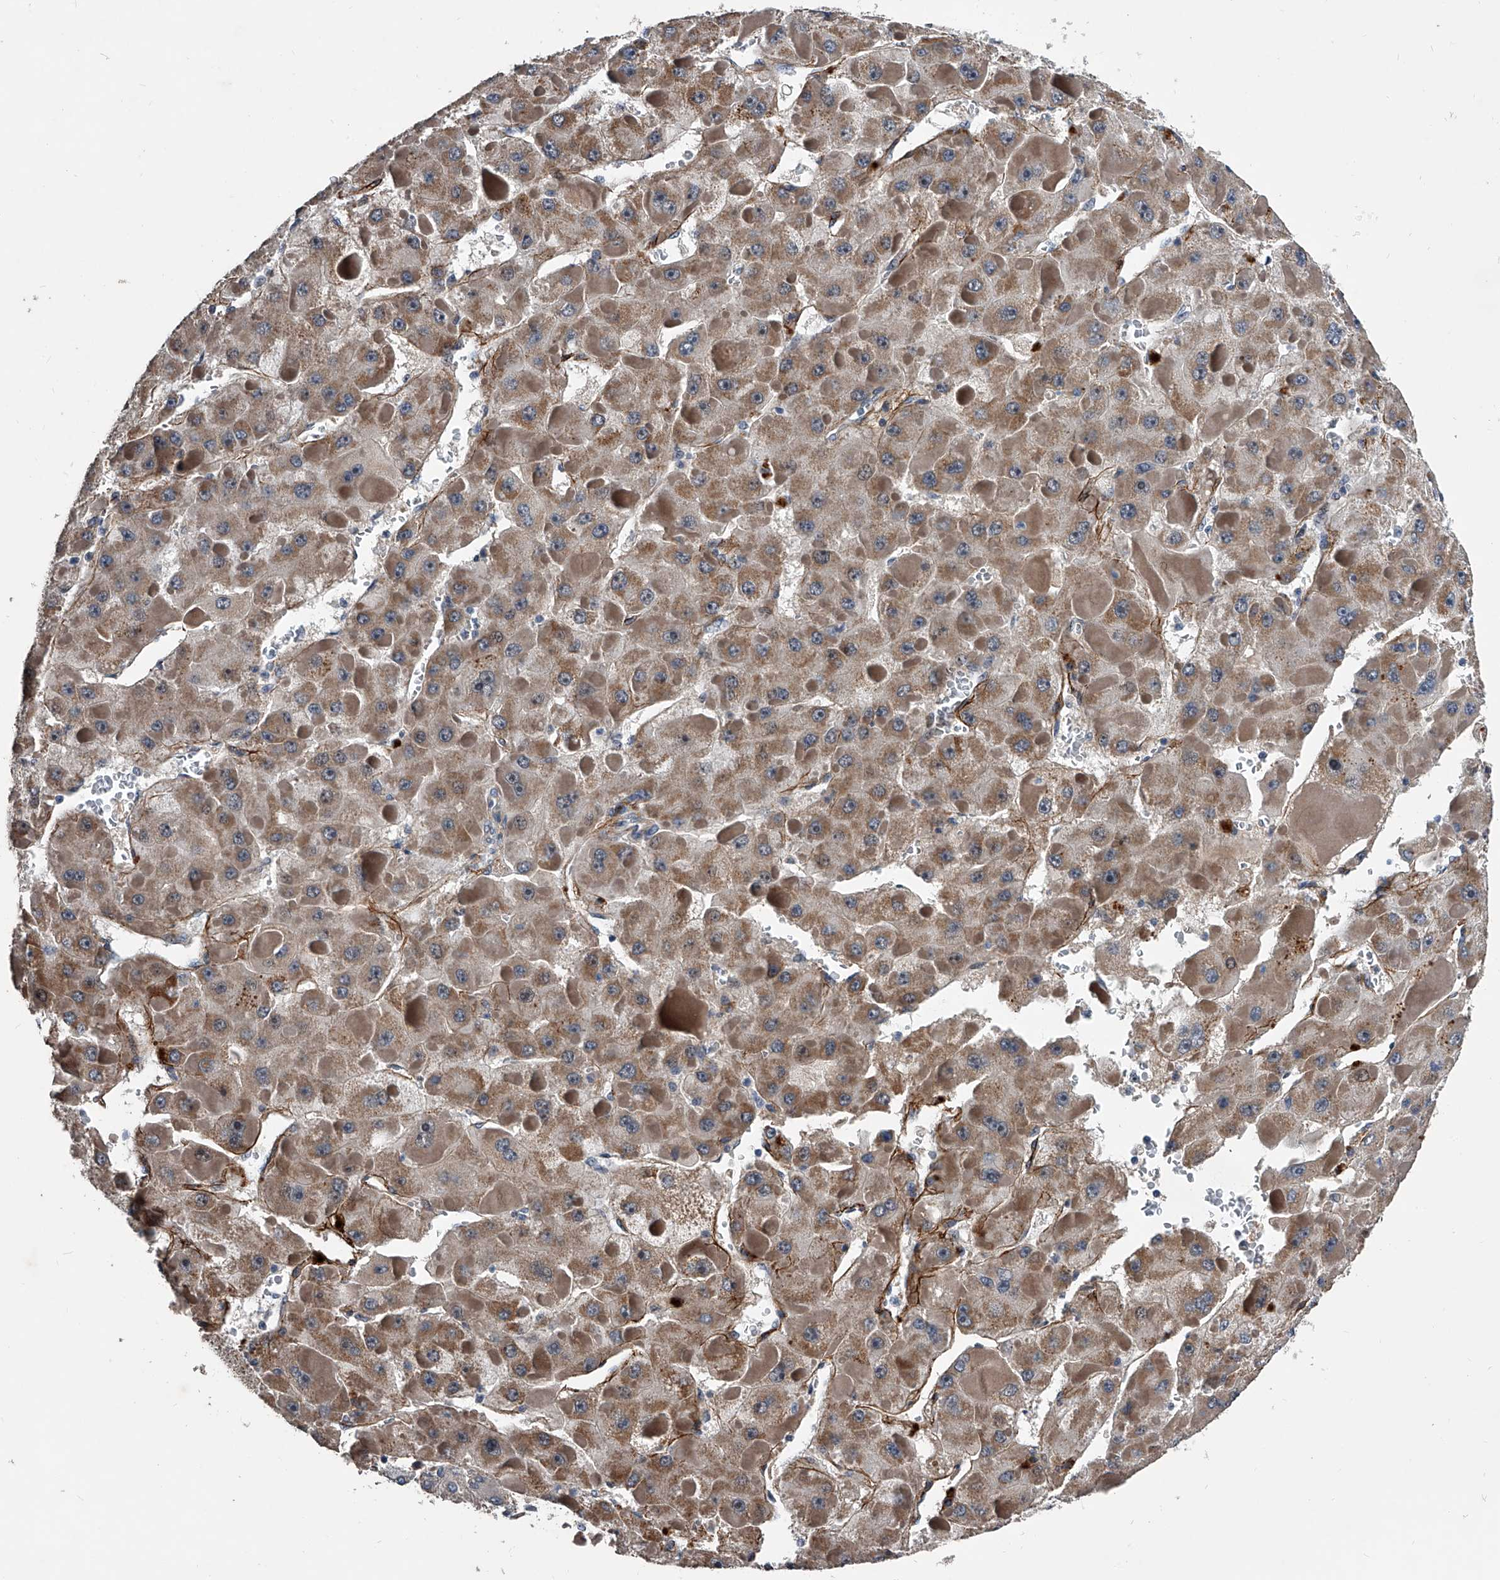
{"staining": {"intensity": "moderate", "quantity": ">75%", "location": "cytoplasmic/membranous"}, "tissue": "liver cancer", "cell_type": "Tumor cells", "image_type": "cancer", "snomed": [{"axis": "morphology", "description": "Carcinoma, Hepatocellular, NOS"}, {"axis": "topography", "description": "Liver"}], "caption": "Liver cancer was stained to show a protein in brown. There is medium levels of moderate cytoplasmic/membranous positivity in about >75% of tumor cells.", "gene": "PHACTR1", "patient": {"sex": "female", "age": 73}}